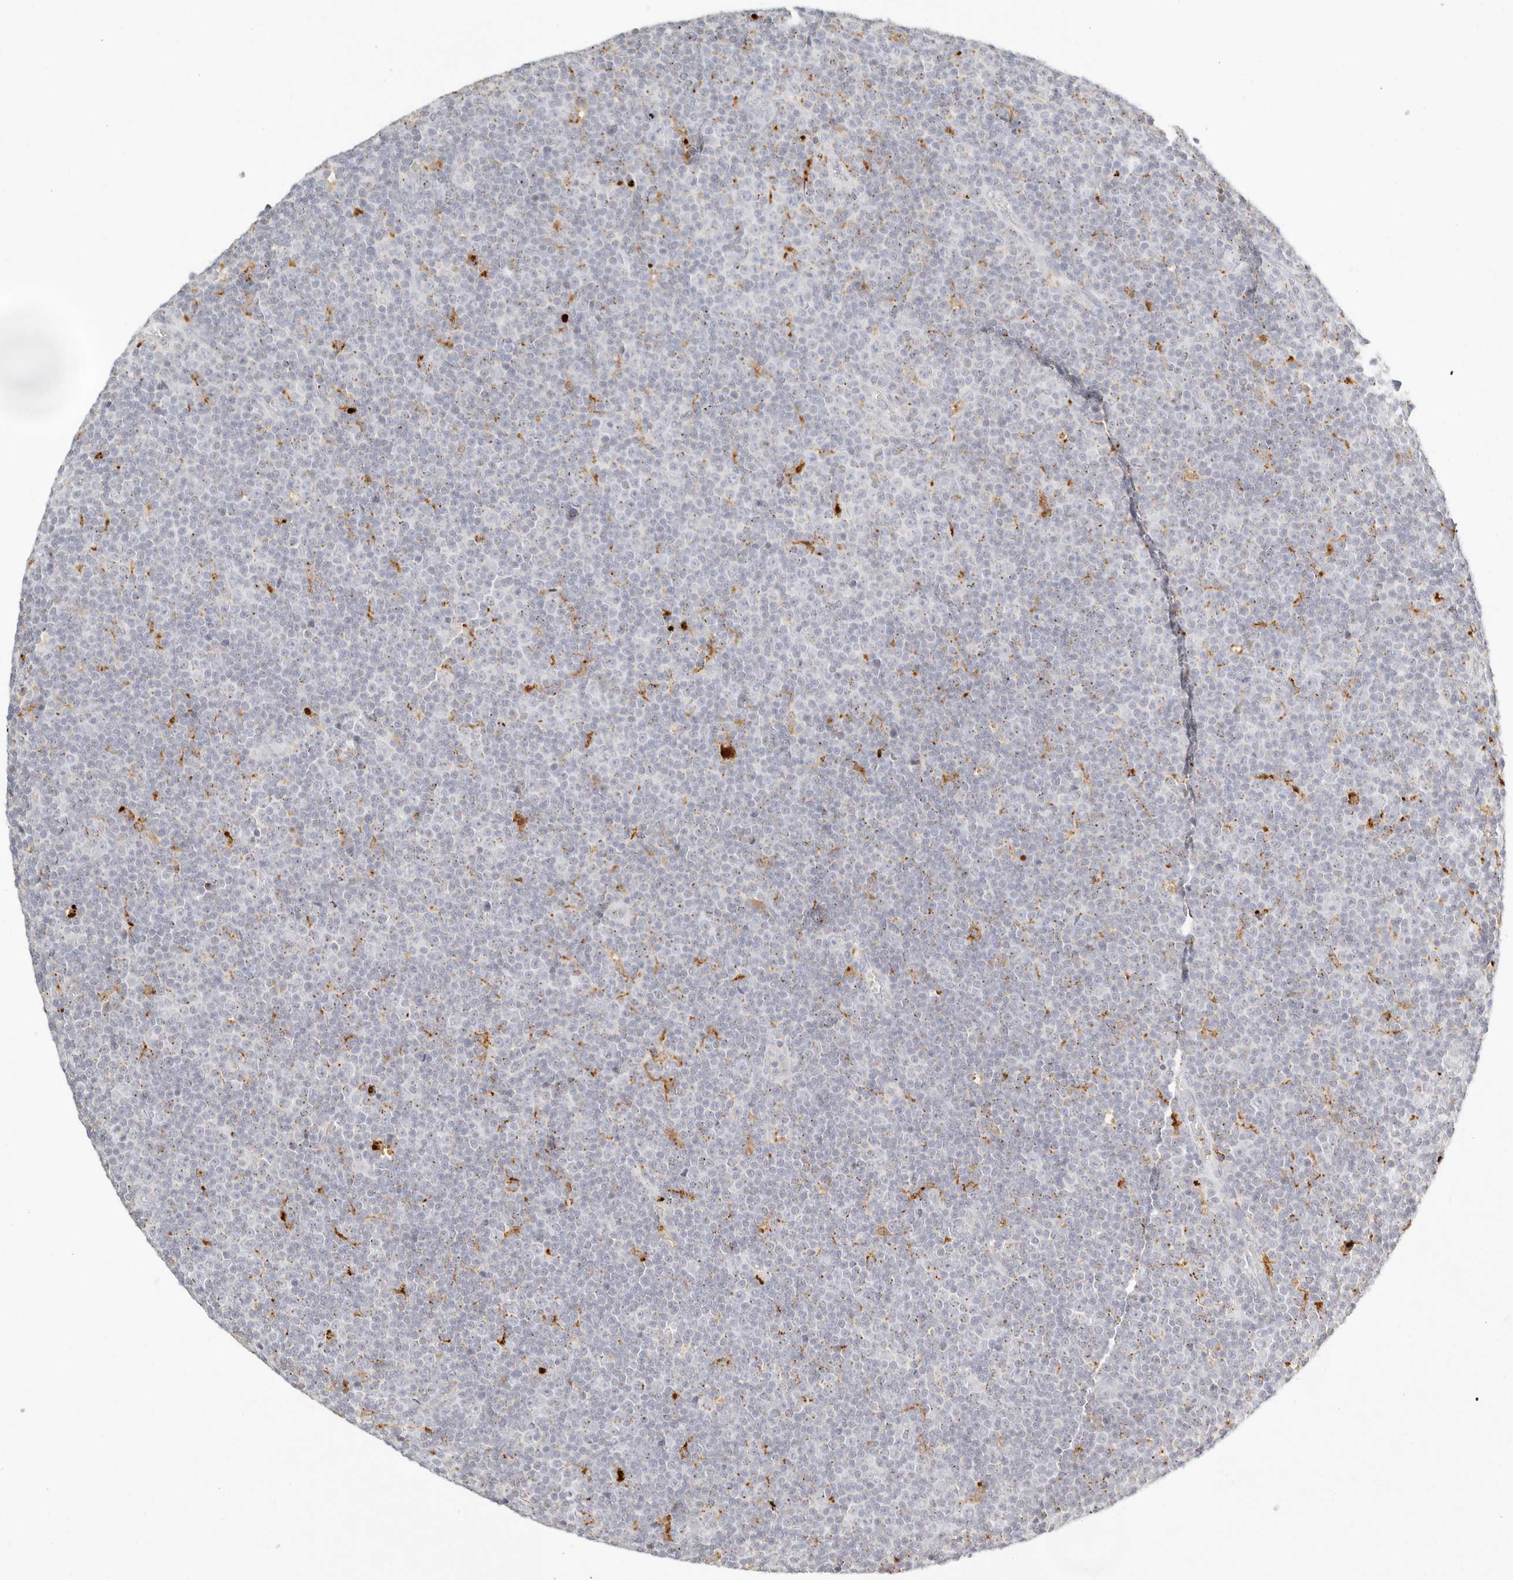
{"staining": {"intensity": "negative", "quantity": "none", "location": "none"}, "tissue": "lymphoma", "cell_type": "Tumor cells", "image_type": "cancer", "snomed": [{"axis": "morphology", "description": "Malignant lymphoma, non-Hodgkin's type, Low grade"}, {"axis": "topography", "description": "Lymph node"}], "caption": "The photomicrograph demonstrates no significant expression in tumor cells of low-grade malignant lymphoma, non-Hodgkin's type.", "gene": "RNASET2", "patient": {"sex": "female", "age": 67}}